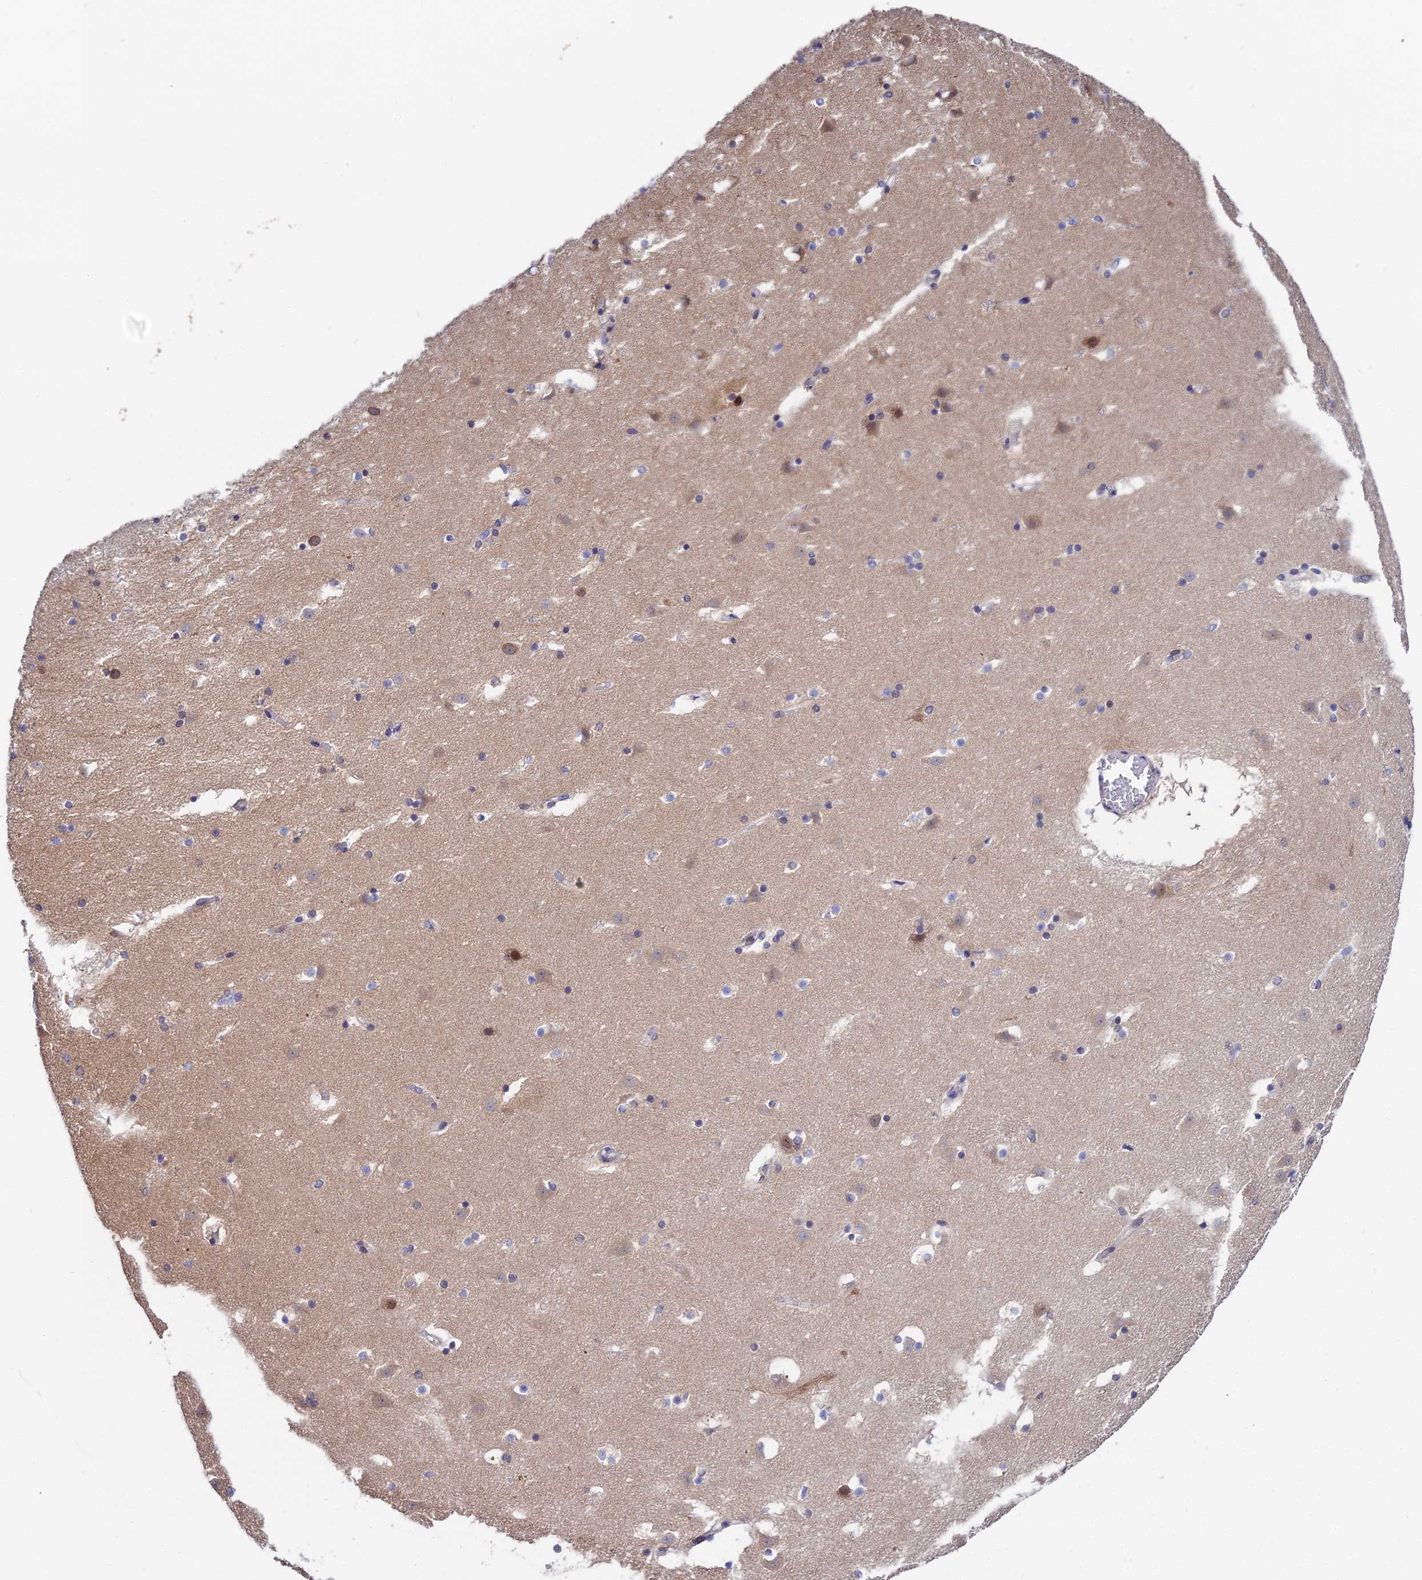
{"staining": {"intensity": "moderate", "quantity": "<25%", "location": "cytoplasmic/membranous,nuclear"}, "tissue": "caudate", "cell_type": "Glial cells", "image_type": "normal", "snomed": [{"axis": "morphology", "description": "Normal tissue, NOS"}, {"axis": "topography", "description": "Lateral ventricle wall"}], "caption": "This is a micrograph of immunohistochemistry (IHC) staining of unremarkable caudate, which shows moderate expression in the cytoplasmic/membranous,nuclear of glial cells.", "gene": "INPP4A", "patient": {"sex": "male", "age": 45}}